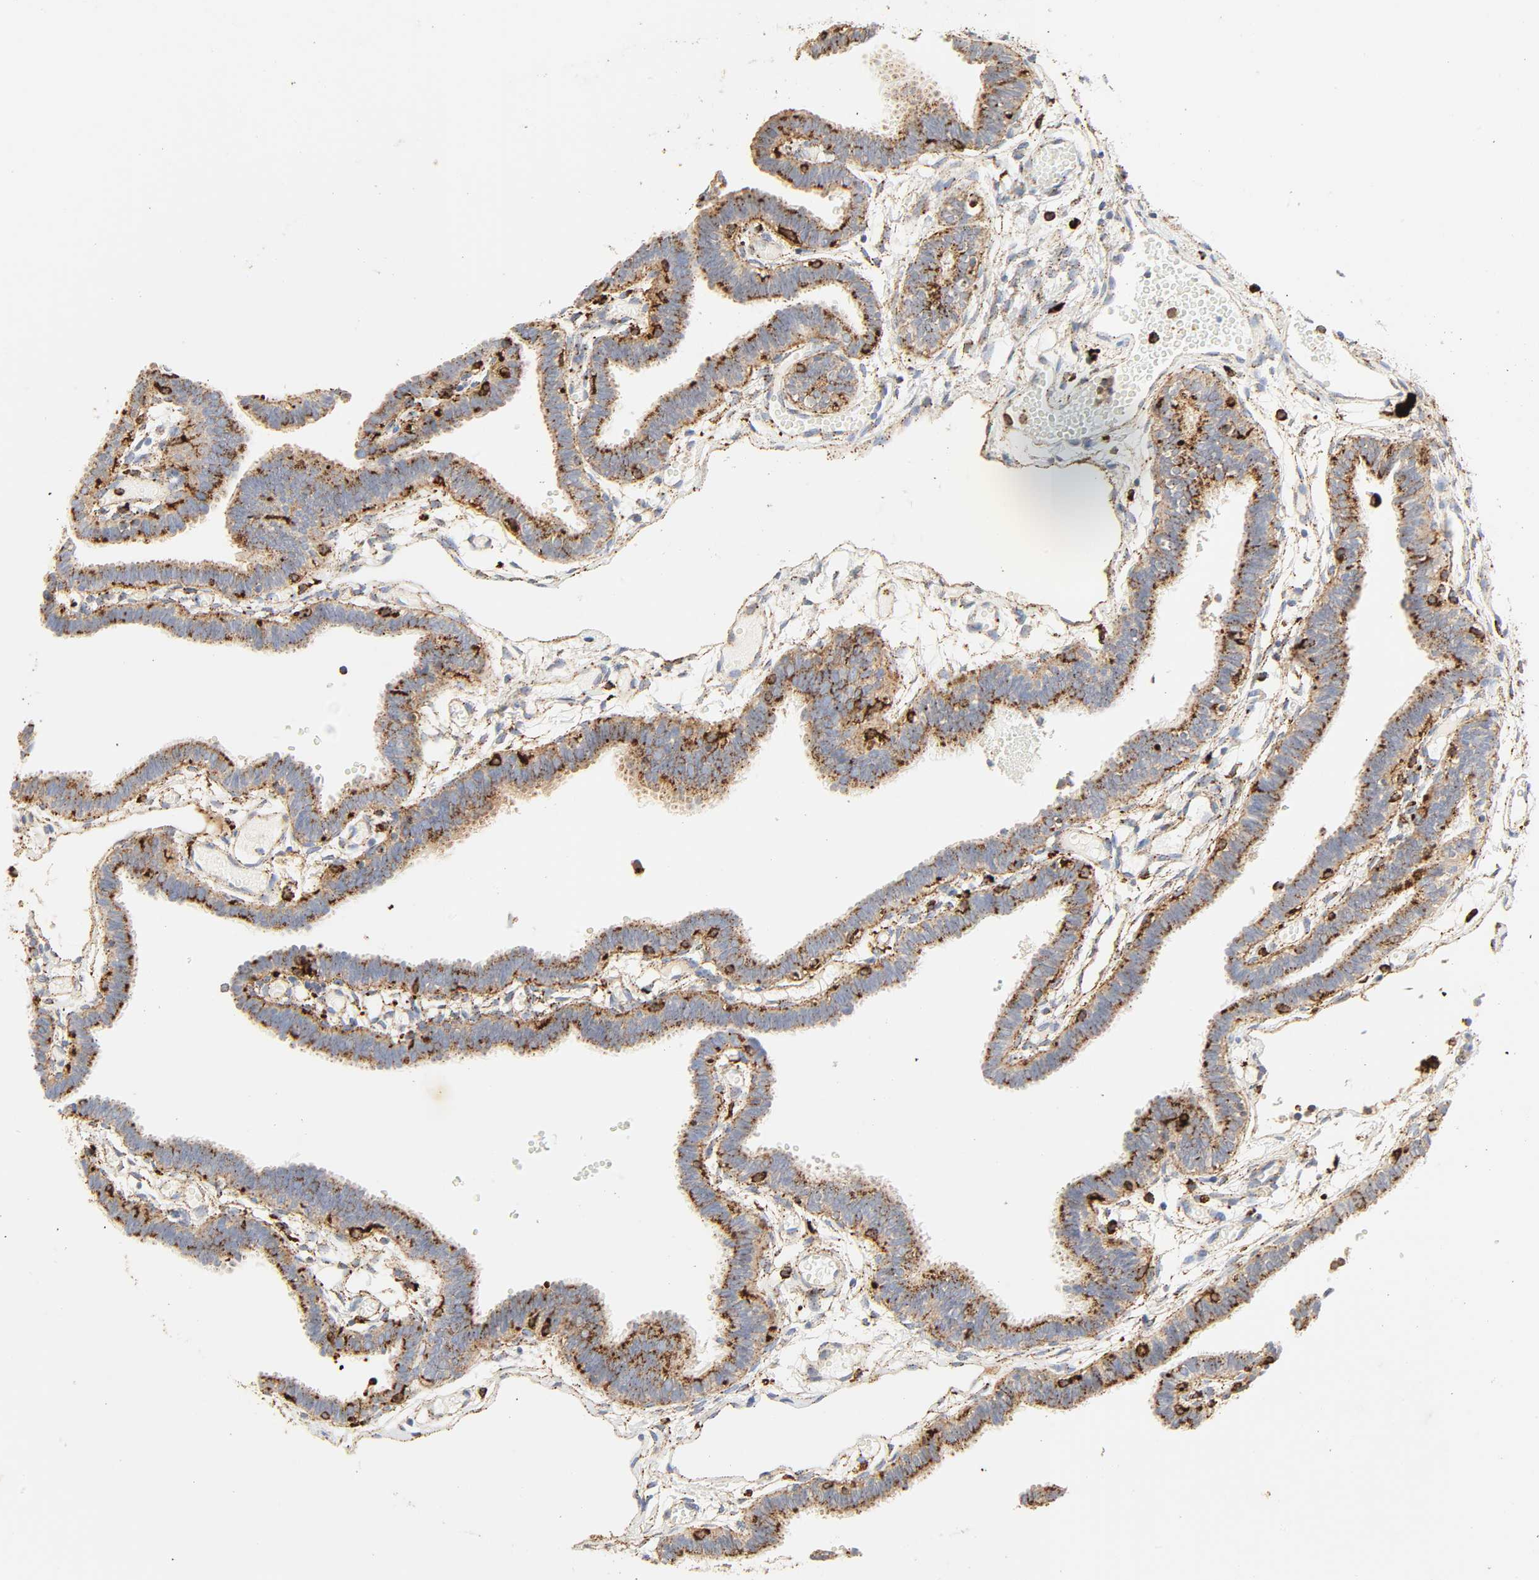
{"staining": {"intensity": "strong", "quantity": ">75%", "location": "cytoplasmic/membranous"}, "tissue": "fallopian tube", "cell_type": "Glandular cells", "image_type": "normal", "snomed": [{"axis": "morphology", "description": "Normal tissue, NOS"}, {"axis": "topography", "description": "Fallopian tube"}], "caption": "Immunohistochemistry histopathology image of benign fallopian tube: human fallopian tube stained using immunohistochemistry reveals high levels of strong protein expression localized specifically in the cytoplasmic/membranous of glandular cells, appearing as a cytoplasmic/membranous brown color.", "gene": "PSAP", "patient": {"sex": "female", "age": 29}}